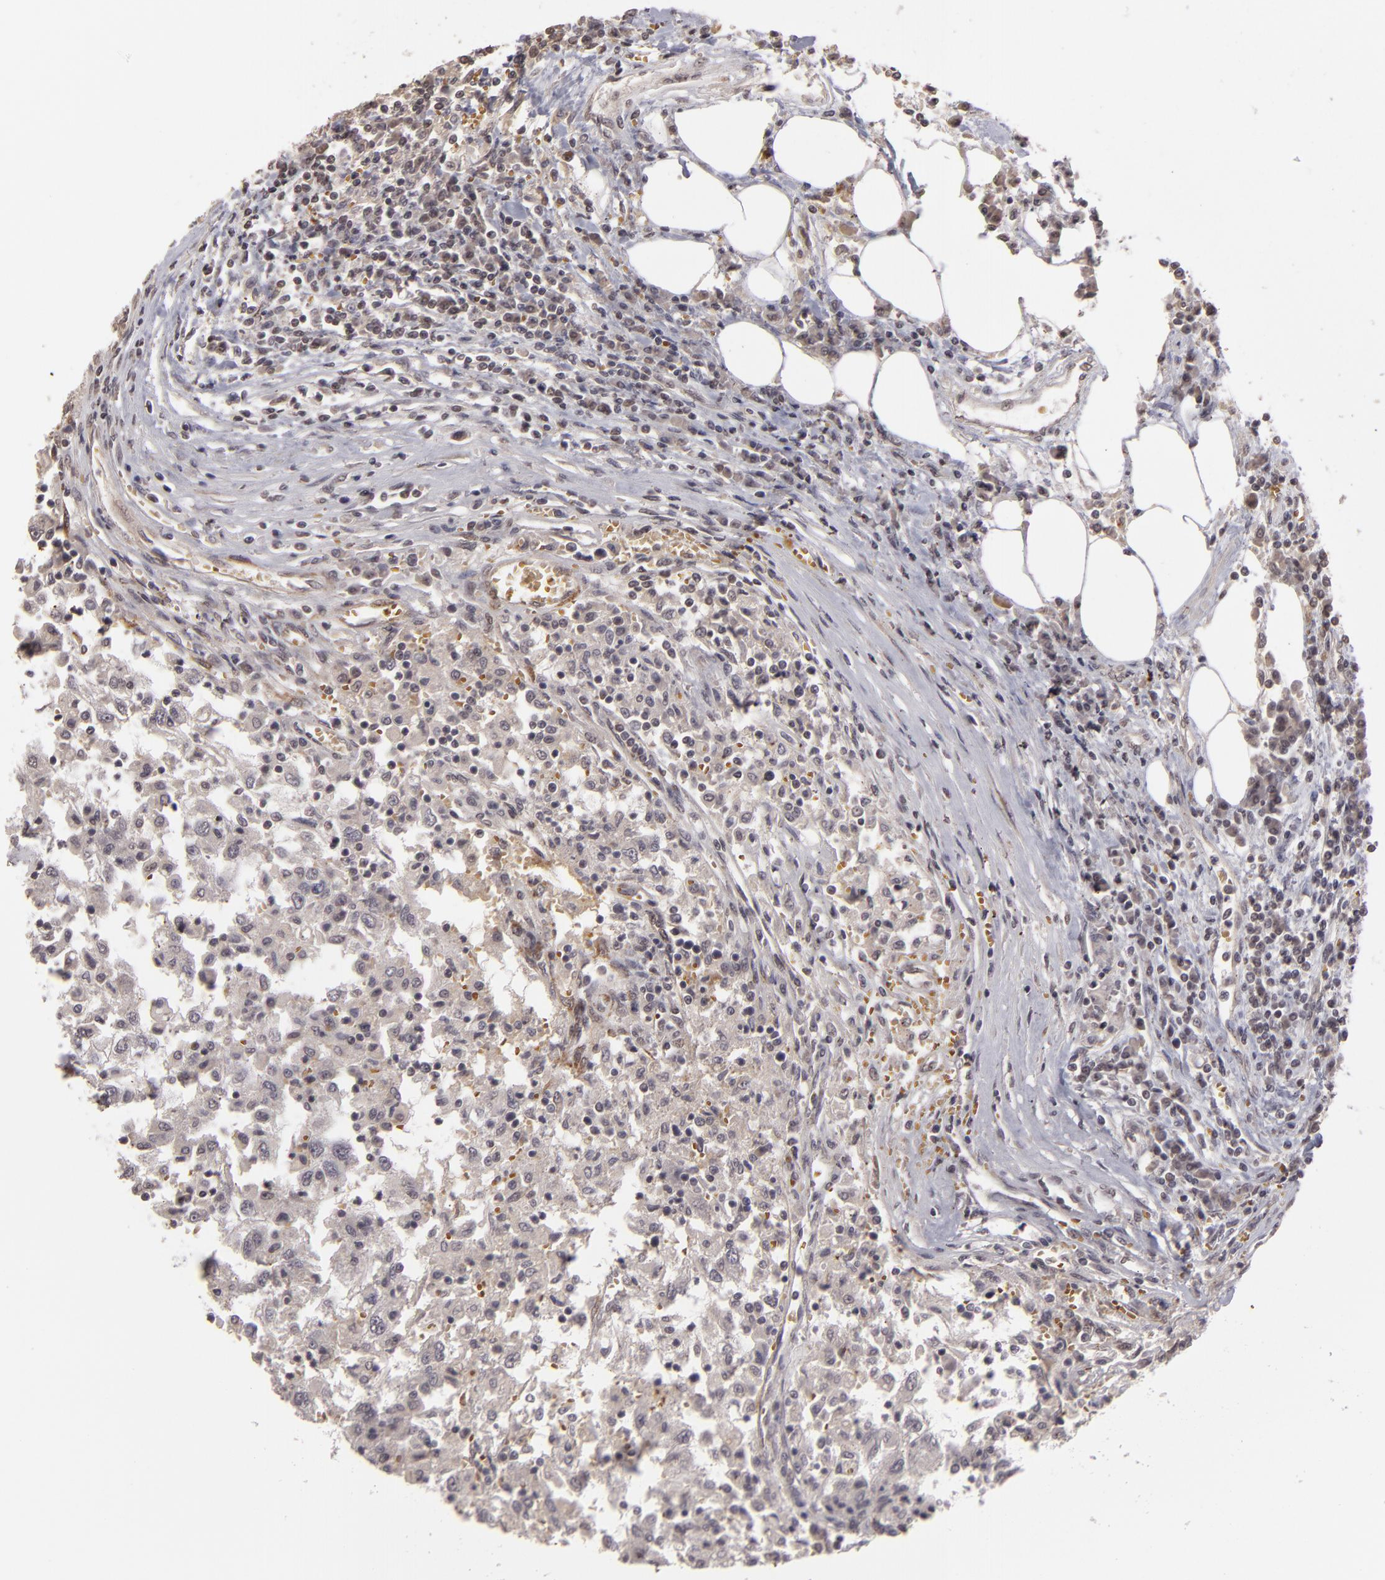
{"staining": {"intensity": "negative", "quantity": "none", "location": "none"}, "tissue": "renal cancer", "cell_type": "Tumor cells", "image_type": "cancer", "snomed": [{"axis": "morphology", "description": "Normal tissue, NOS"}, {"axis": "morphology", "description": "Adenocarcinoma, NOS"}, {"axis": "topography", "description": "Kidney"}], "caption": "DAB (3,3'-diaminobenzidine) immunohistochemical staining of human renal adenocarcinoma demonstrates no significant expression in tumor cells.", "gene": "DFFA", "patient": {"sex": "male", "age": 71}}